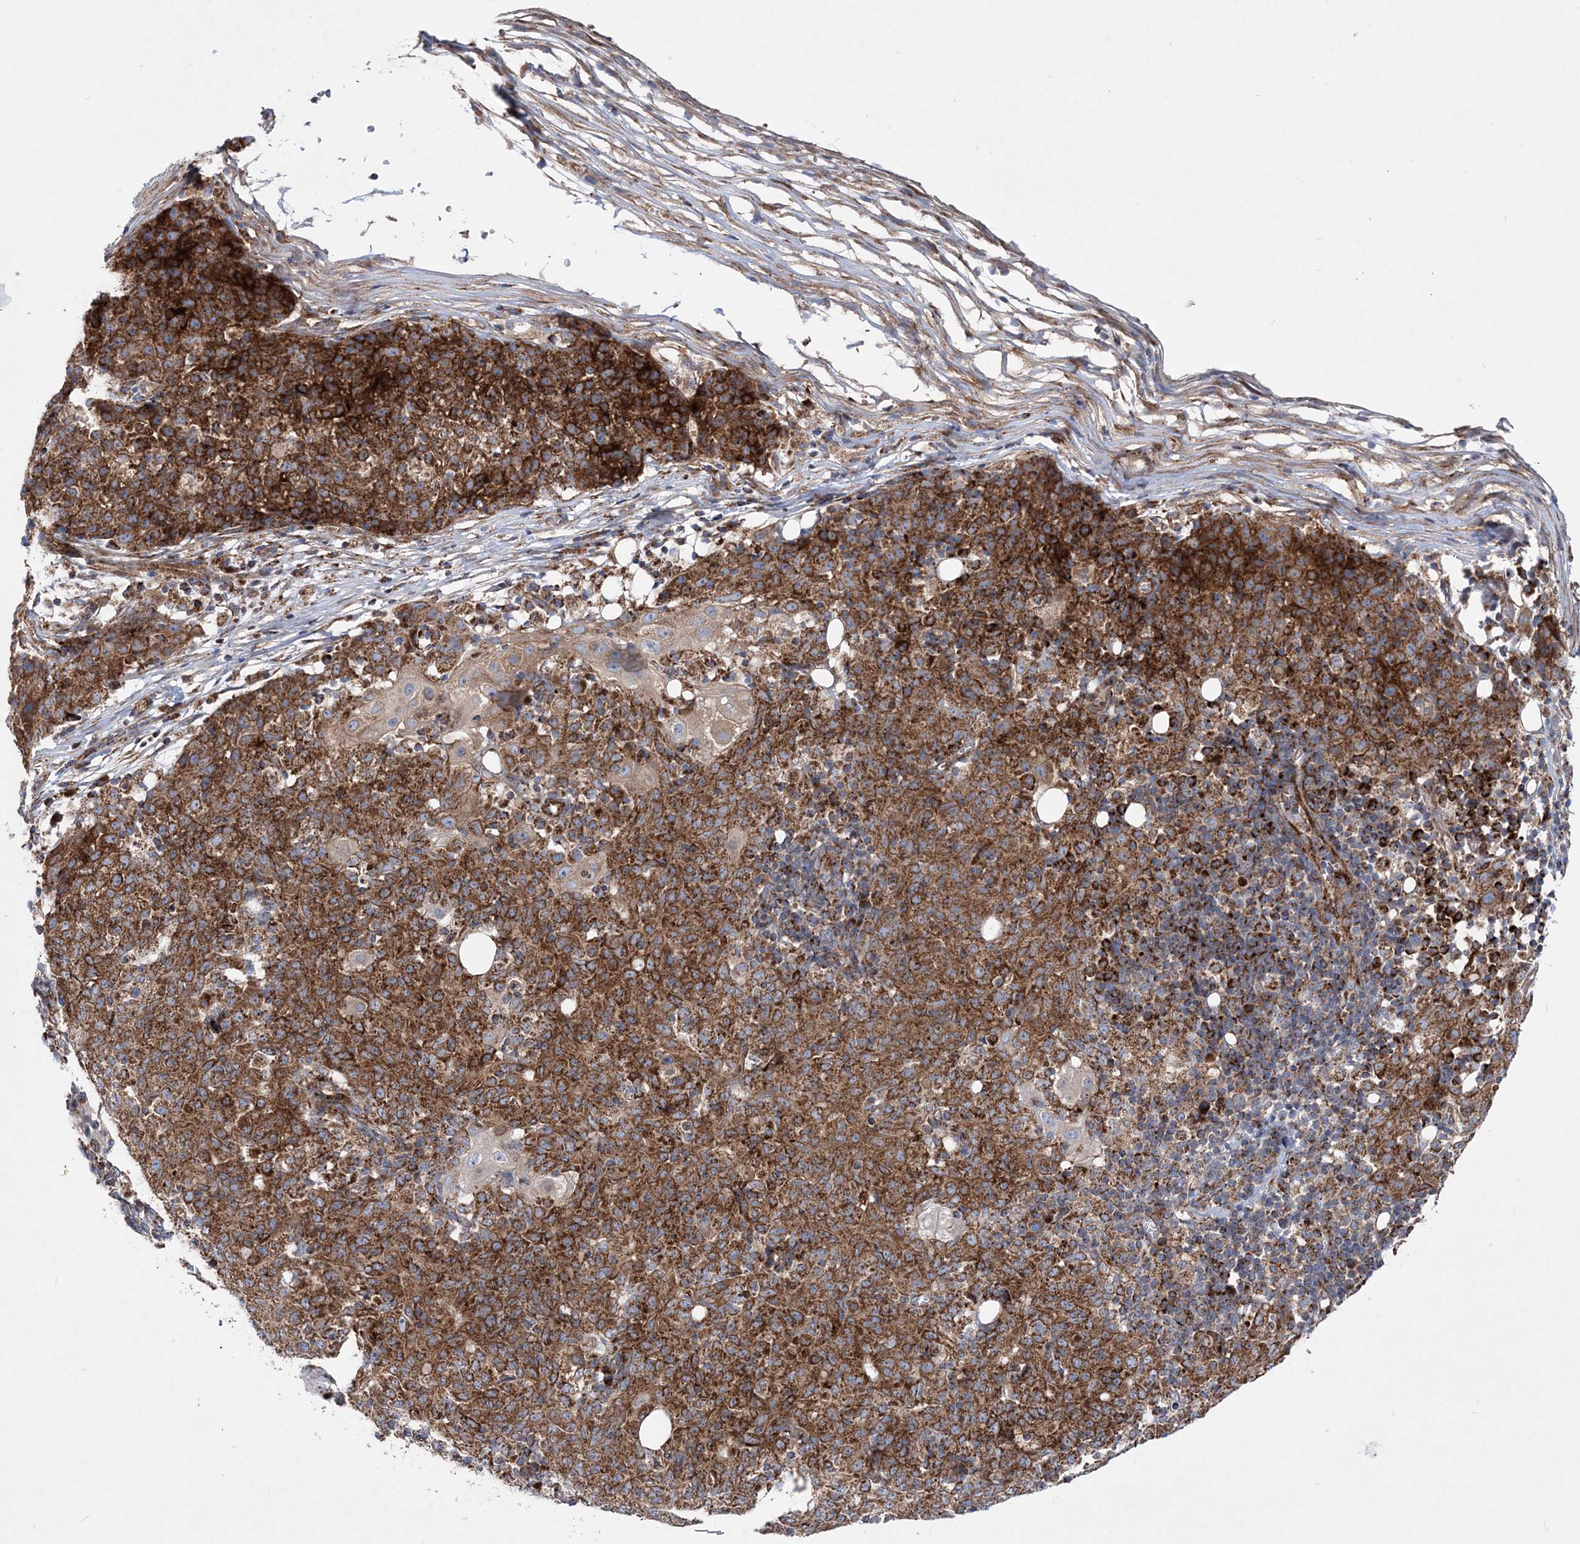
{"staining": {"intensity": "strong", "quantity": ">75%", "location": "cytoplasmic/membranous"}, "tissue": "ovarian cancer", "cell_type": "Tumor cells", "image_type": "cancer", "snomed": [{"axis": "morphology", "description": "Carcinoma, endometroid"}, {"axis": "topography", "description": "Ovary"}], "caption": "Strong cytoplasmic/membranous staining is identified in approximately >75% of tumor cells in ovarian cancer.", "gene": "NGLY1", "patient": {"sex": "female", "age": 42}}